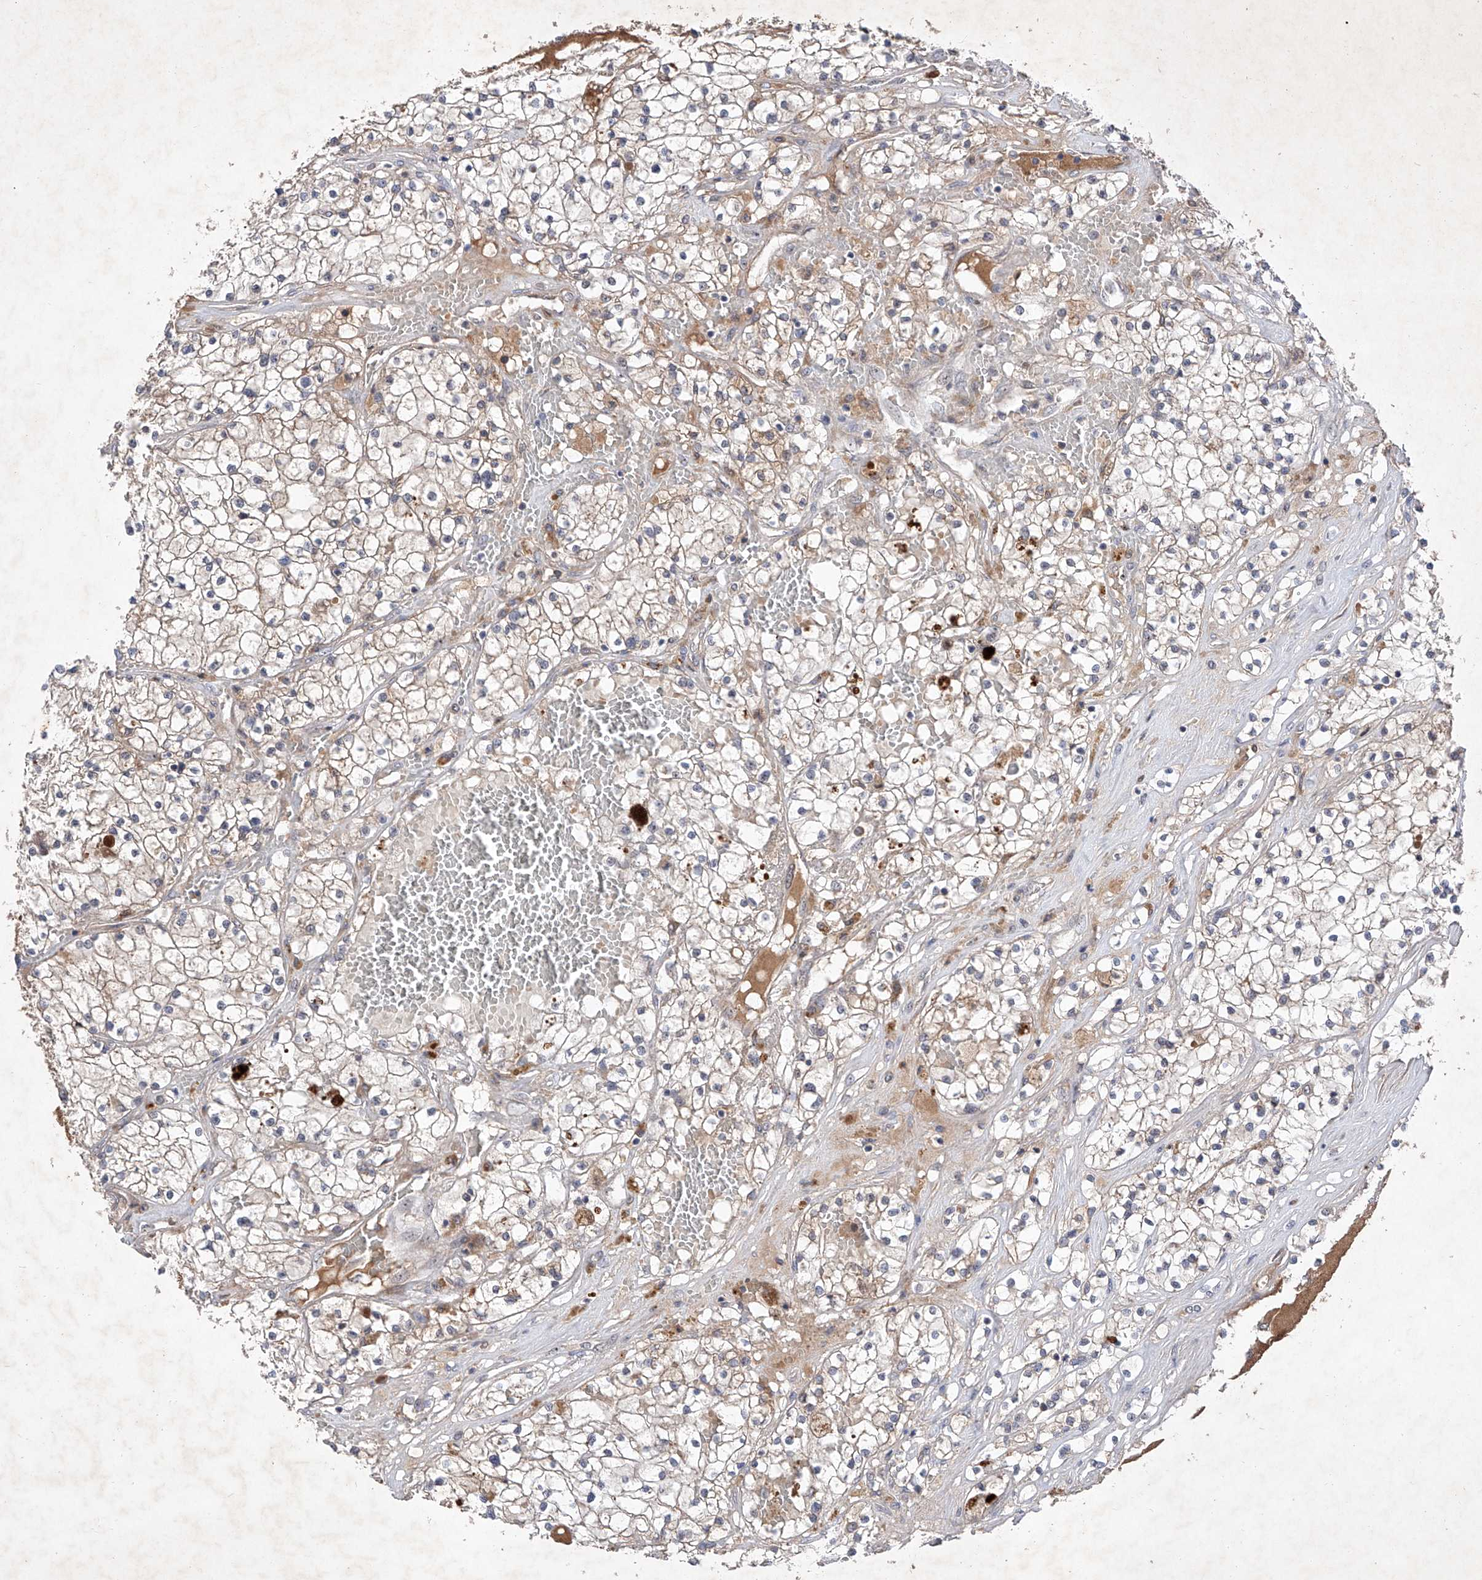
{"staining": {"intensity": "weak", "quantity": "<25%", "location": "cytoplasmic/membranous"}, "tissue": "renal cancer", "cell_type": "Tumor cells", "image_type": "cancer", "snomed": [{"axis": "morphology", "description": "Normal tissue, NOS"}, {"axis": "morphology", "description": "Adenocarcinoma, NOS"}, {"axis": "topography", "description": "Kidney"}], "caption": "DAB immunohistochemical staining of human renal cancer (adenocarcinoma) displays no significant staining in tumor cells.", "gene": "FAM135A", "patient": {"sex": "male", "age": 68}}